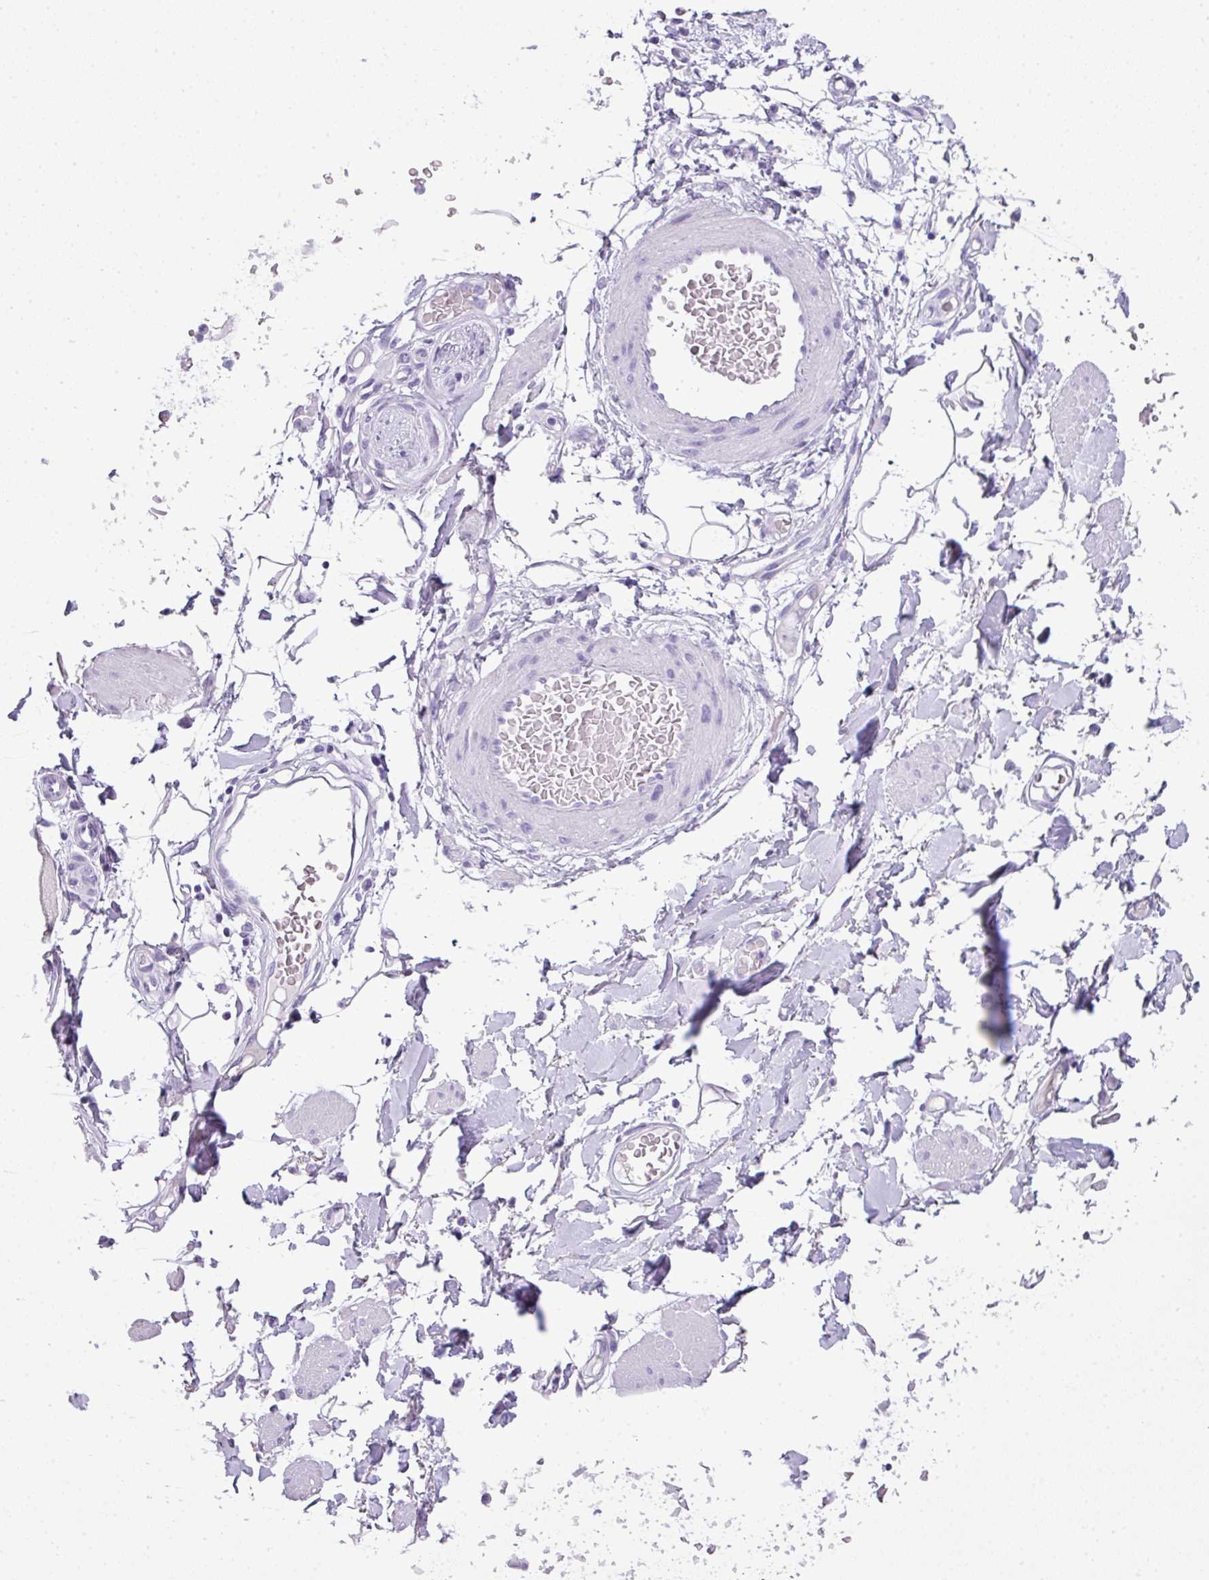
{"staining": {"intensity": "negative", "quantity": "none", "location": "none"}, "tissue": "adipose tissue", "cell_type": "Adipocytes", "image_type": "normal", "snomed": [{"axis": "morphology", "description": "Normal tissue, NOS"}, {"axis": "topography", "description": "Vulva"}, {"axis": "topography", "description": "Peripheral nerve tissue"}], "caption": "Micrograph shows no protein positivity in adipocytes of normal adipose tissue.", "gene": "TNP1", "patient": {"sex": "female", "age": 68}}